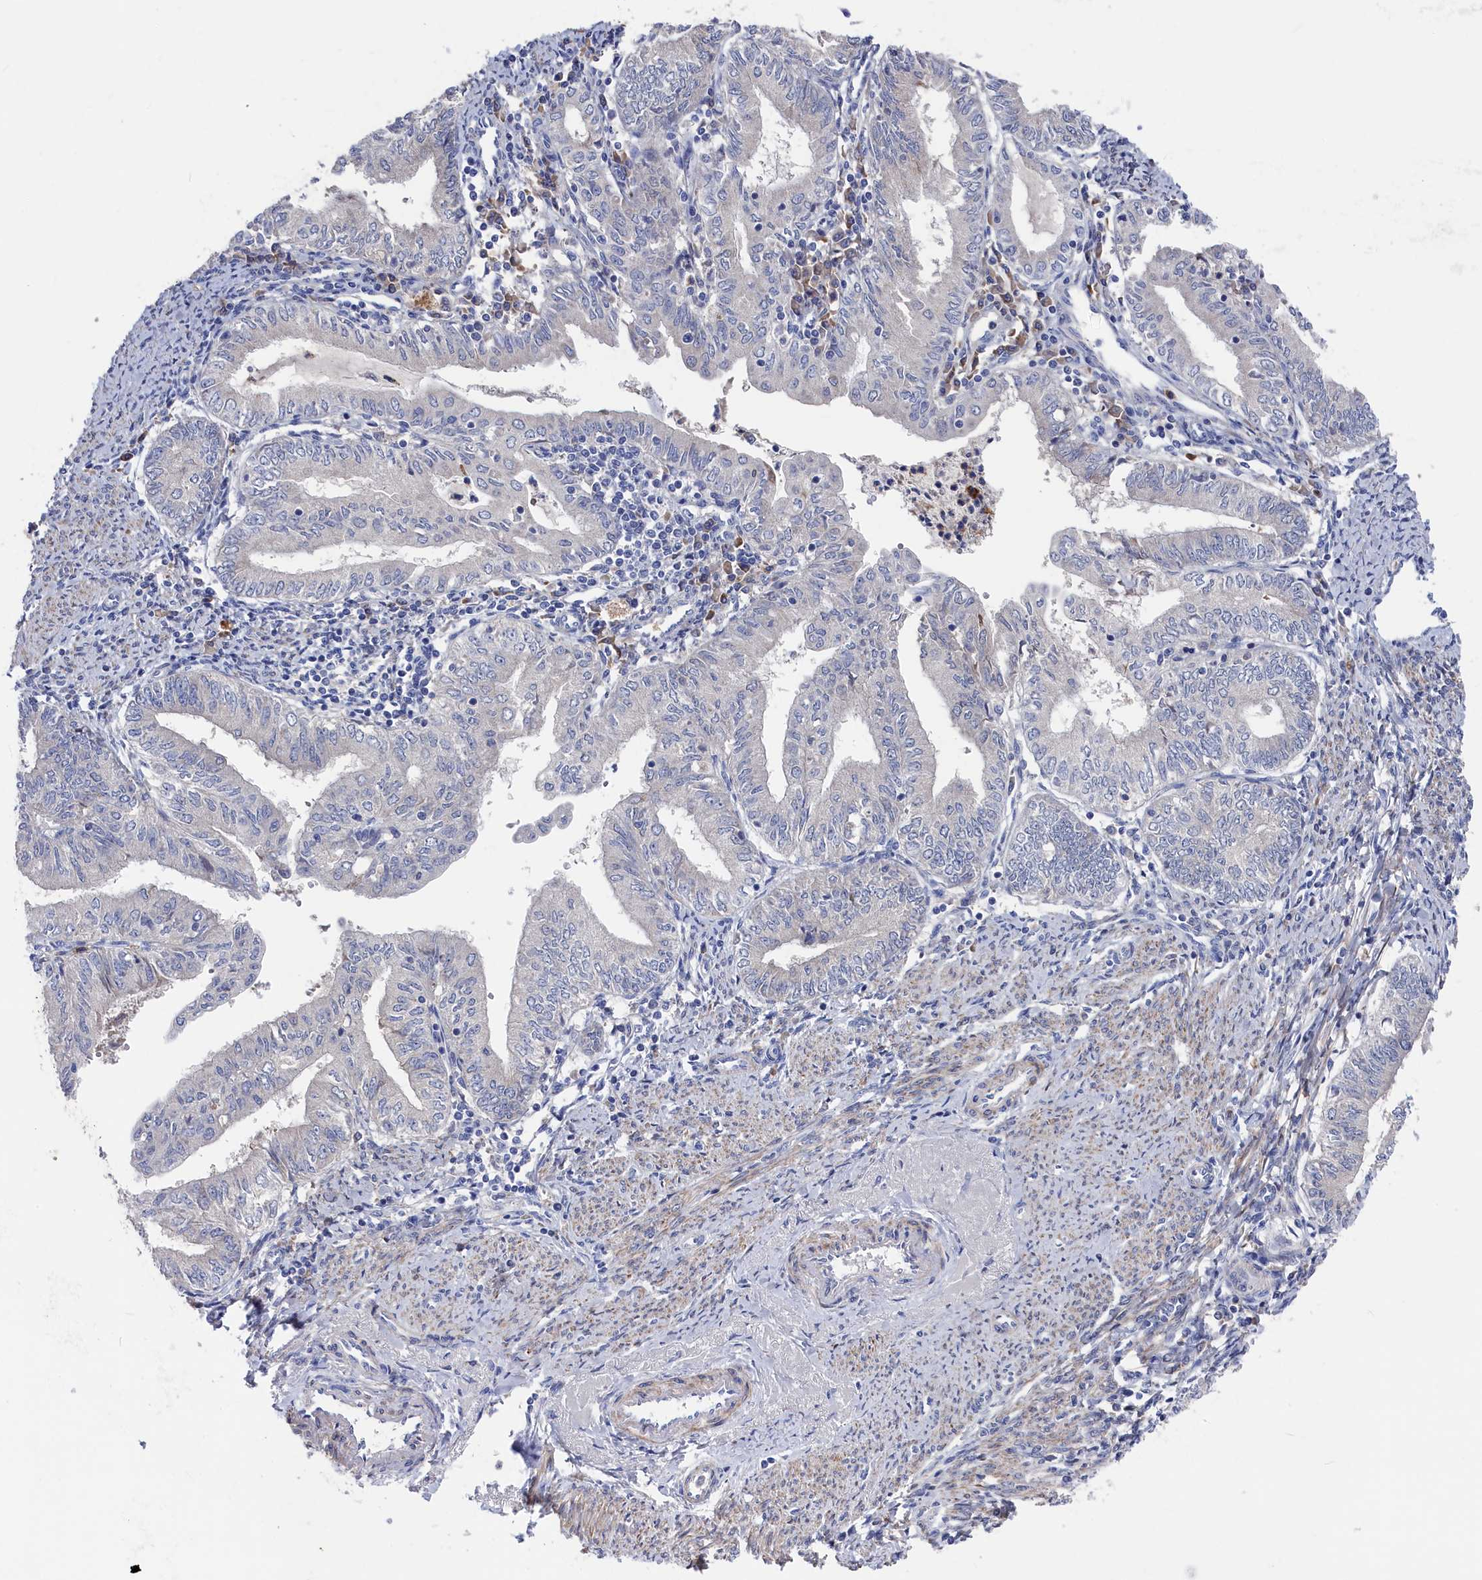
{"staining": {"intensity": "negative", "quantity": "none", "location": "none"}, "tissue": "endometrial cancer", "cell_type": "Tumor cells", "image_type": "cancer", "snomed": [{"axis": "morphology", "description": "Adenocarcinoma, NOS"}, {"axis": "topography", "description": "Endometrium"}], "caption": "Image shows no protein staining in tumor cells of adenocarcinoma (endometrial) tissue.", "gene": "CYB5D2", "patient": {"sex": "female", "age": 66}}